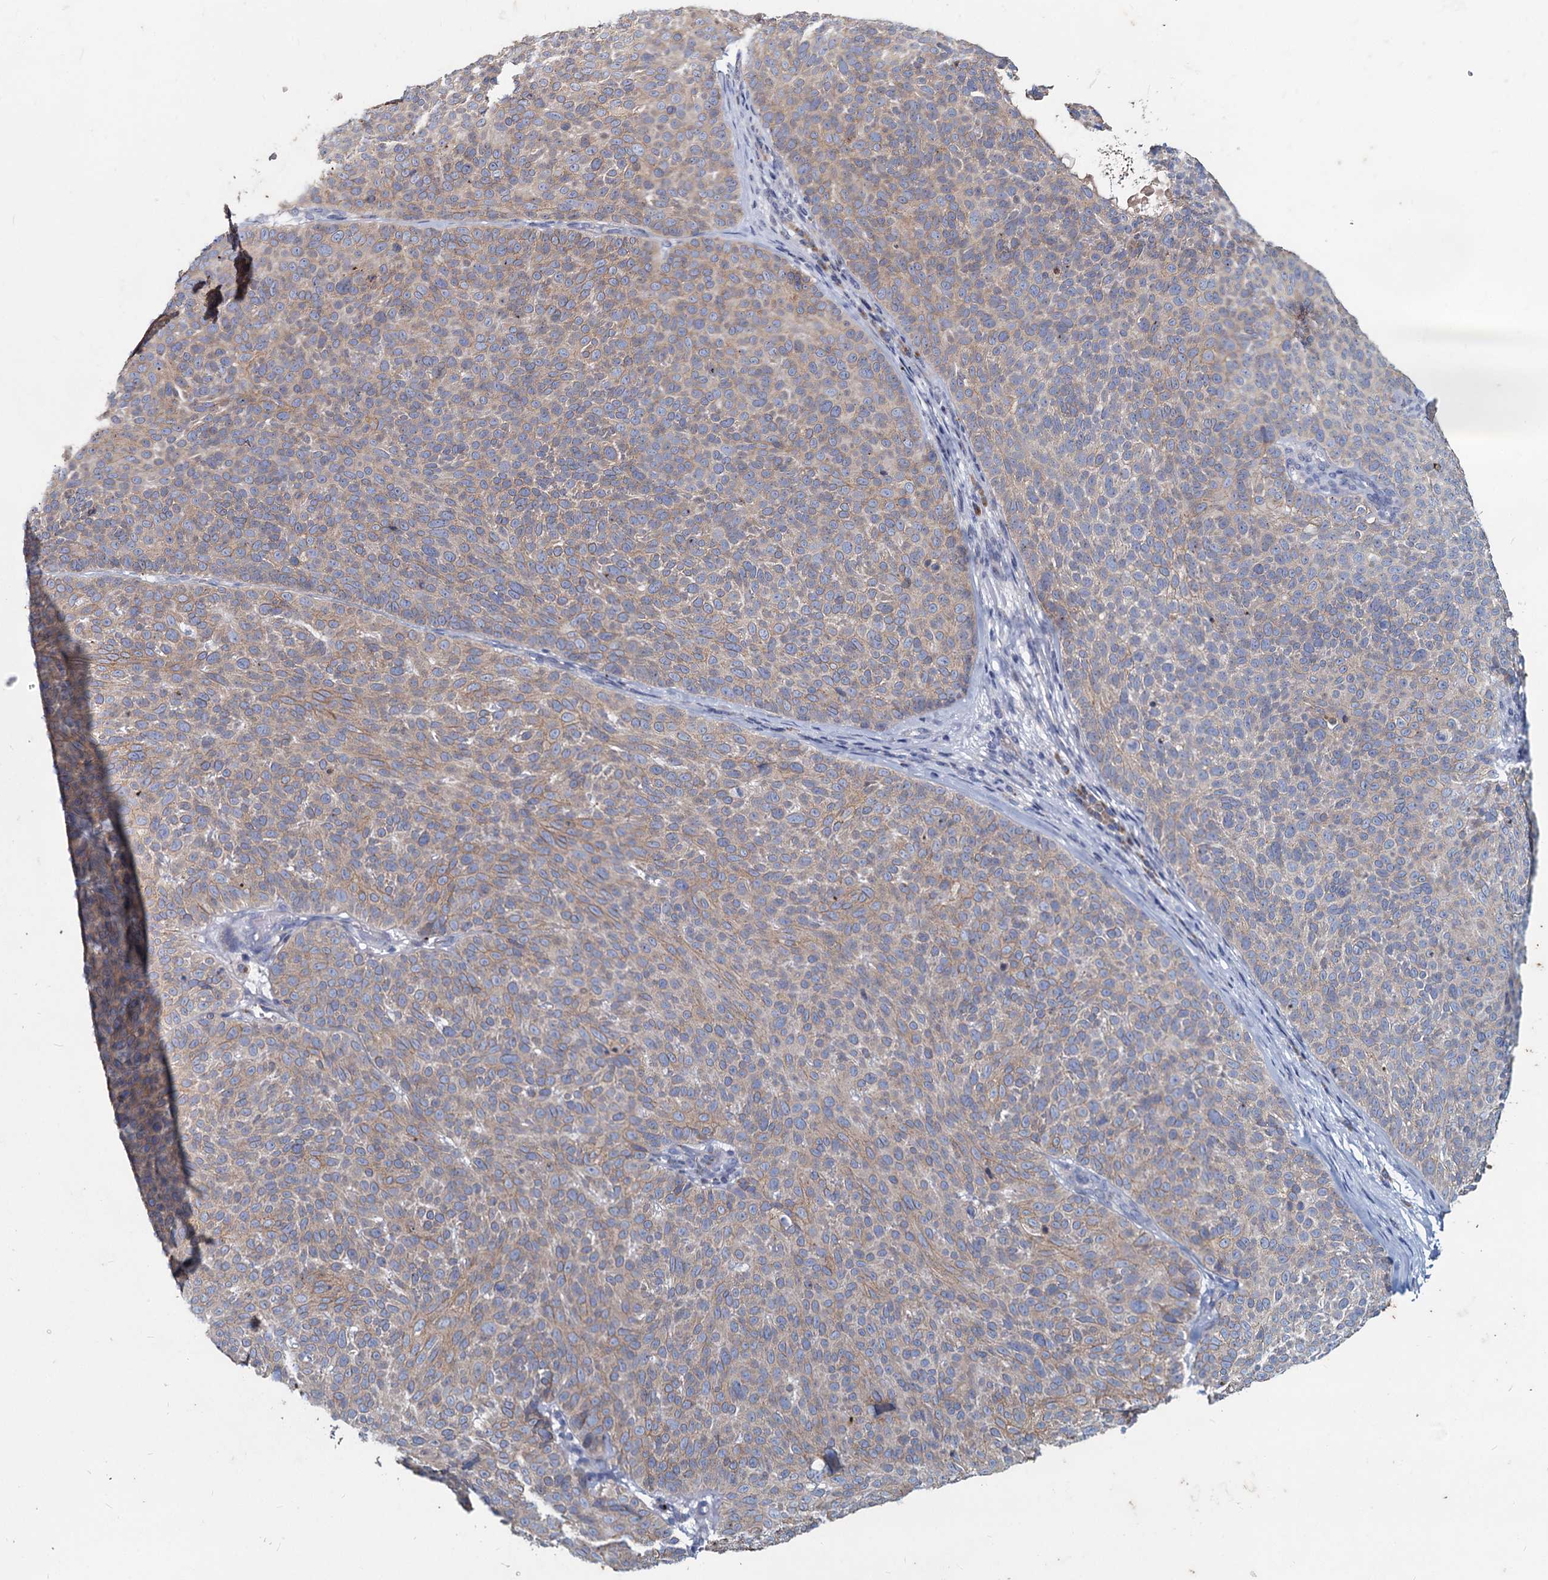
{"staining": {"intensity": "weak", "quantity": "25%-75%", "location": "cytoplasmic/membranous"}, "tissue": "skin cancer", "cell_type": "Tumor cells", "image_type": "cancer", "snomed": [{"axis": "morphology", "description": "Basal cell carcinoma"}, {"axis": "topography", "description": "Skin"}], "caption": "The micrograph exhibits a brown stain indicating the presence of a protein in the cytoplasmic/membranous of tumor cells in skin cancer. Using DAB (3,3'-diaminobenzidine) (brown) and hematoxylin (blue) stains, captured at high magnification using brightfield microscopy.", "gene": "TMX2", "patient": {"sex": "male", "age": 85}}